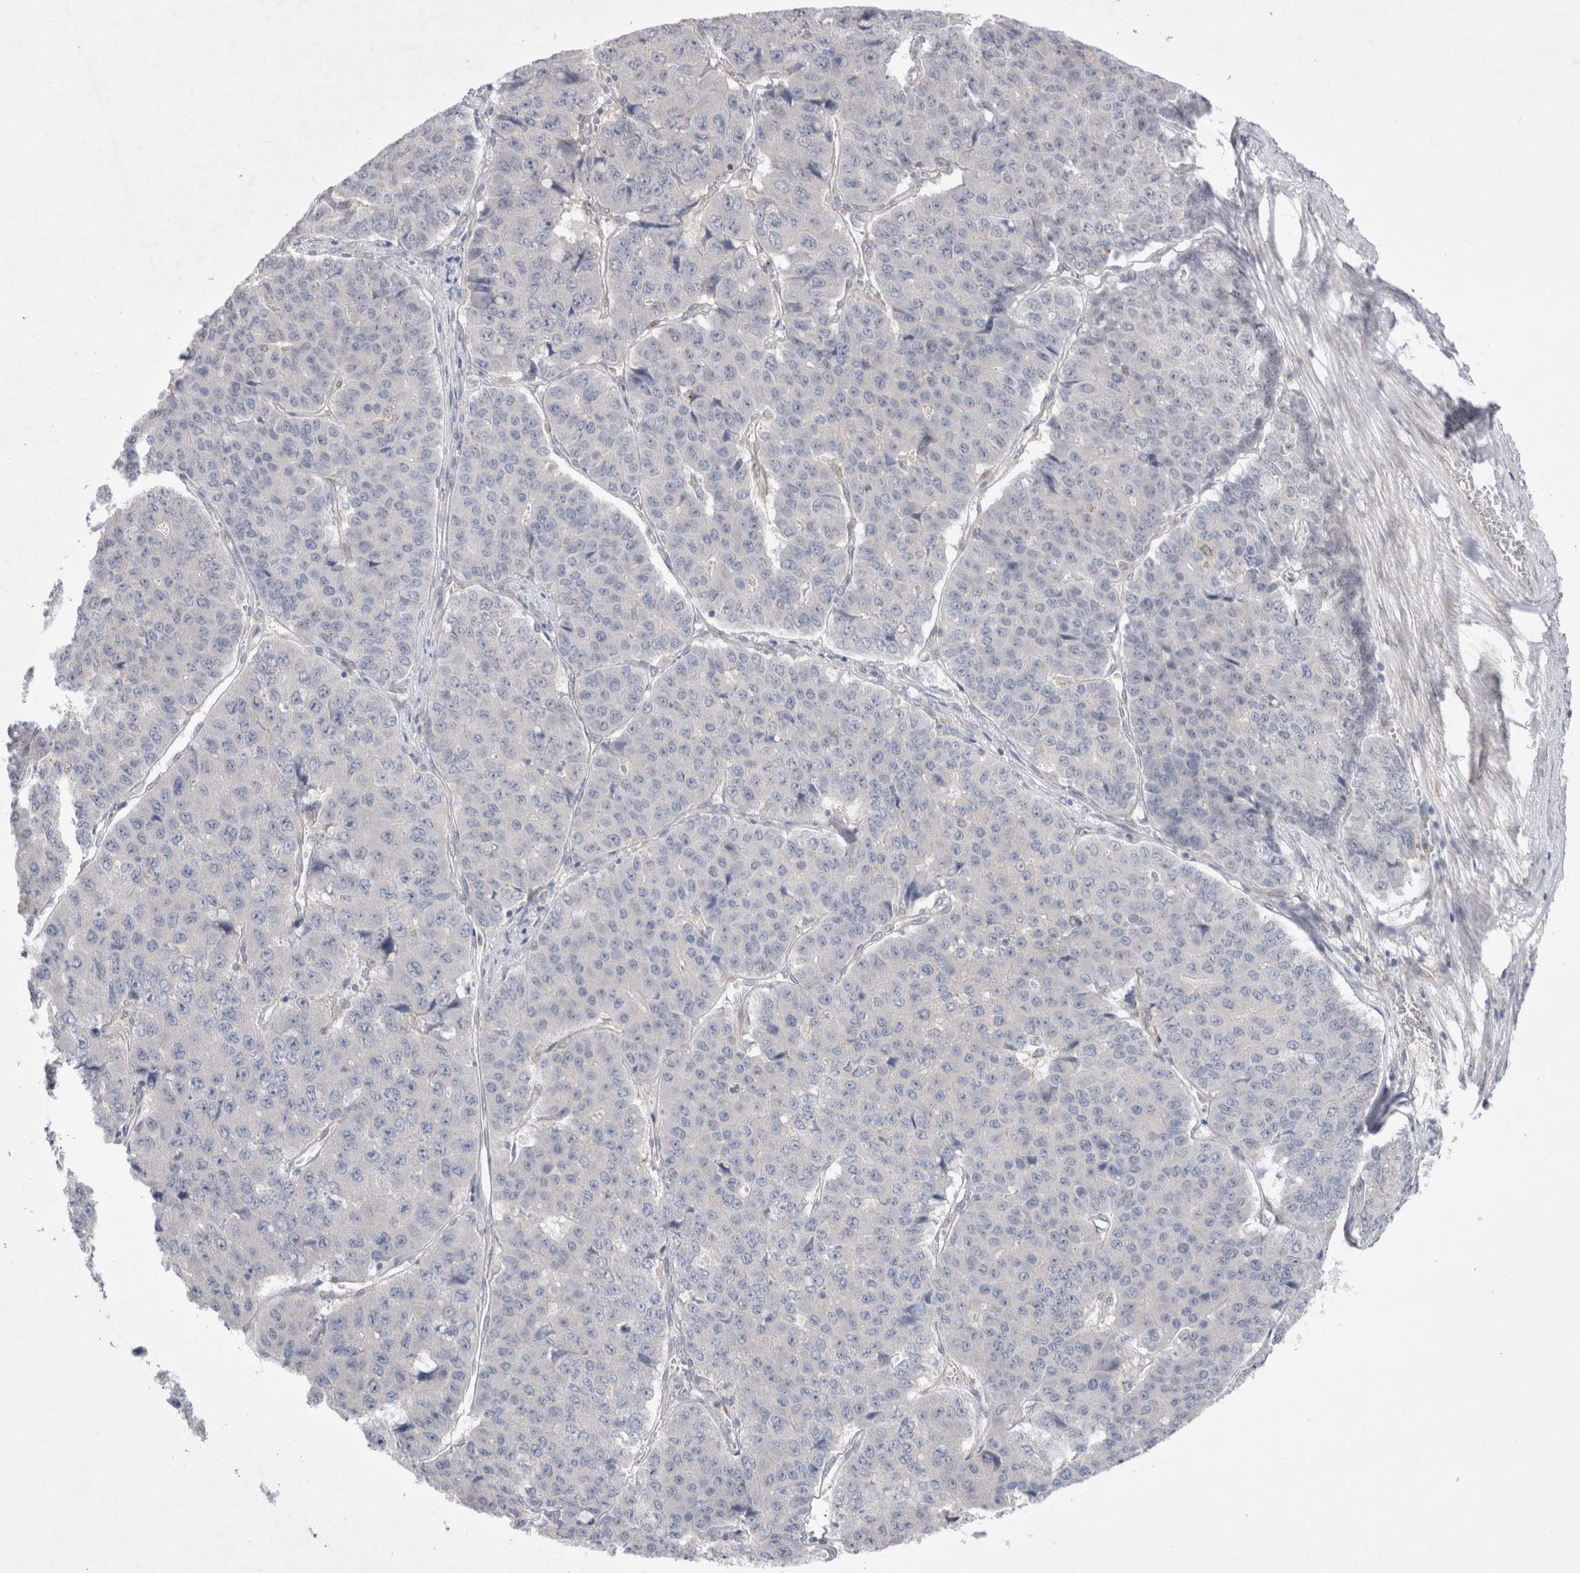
{"staining": {"intensity": "negative", "quantity": "none", "location": "none"}, "tissue": "pancreatic cancer", "cell_type": "Tumor cells", "image_type": "cancer", "snomed": [{"axis": "morphology", "description": "Adenocarcinoma, NOS"}, {"axis": "topography", "description": "Pancreas"}], "caption": "Human adenocarcinoma (pancreatic) stained for a protein using immunohistochemistry demonstrates no expression in tumor cells.", "gene": "BICD2", "patient": {"sex": "male", "age": 50}}